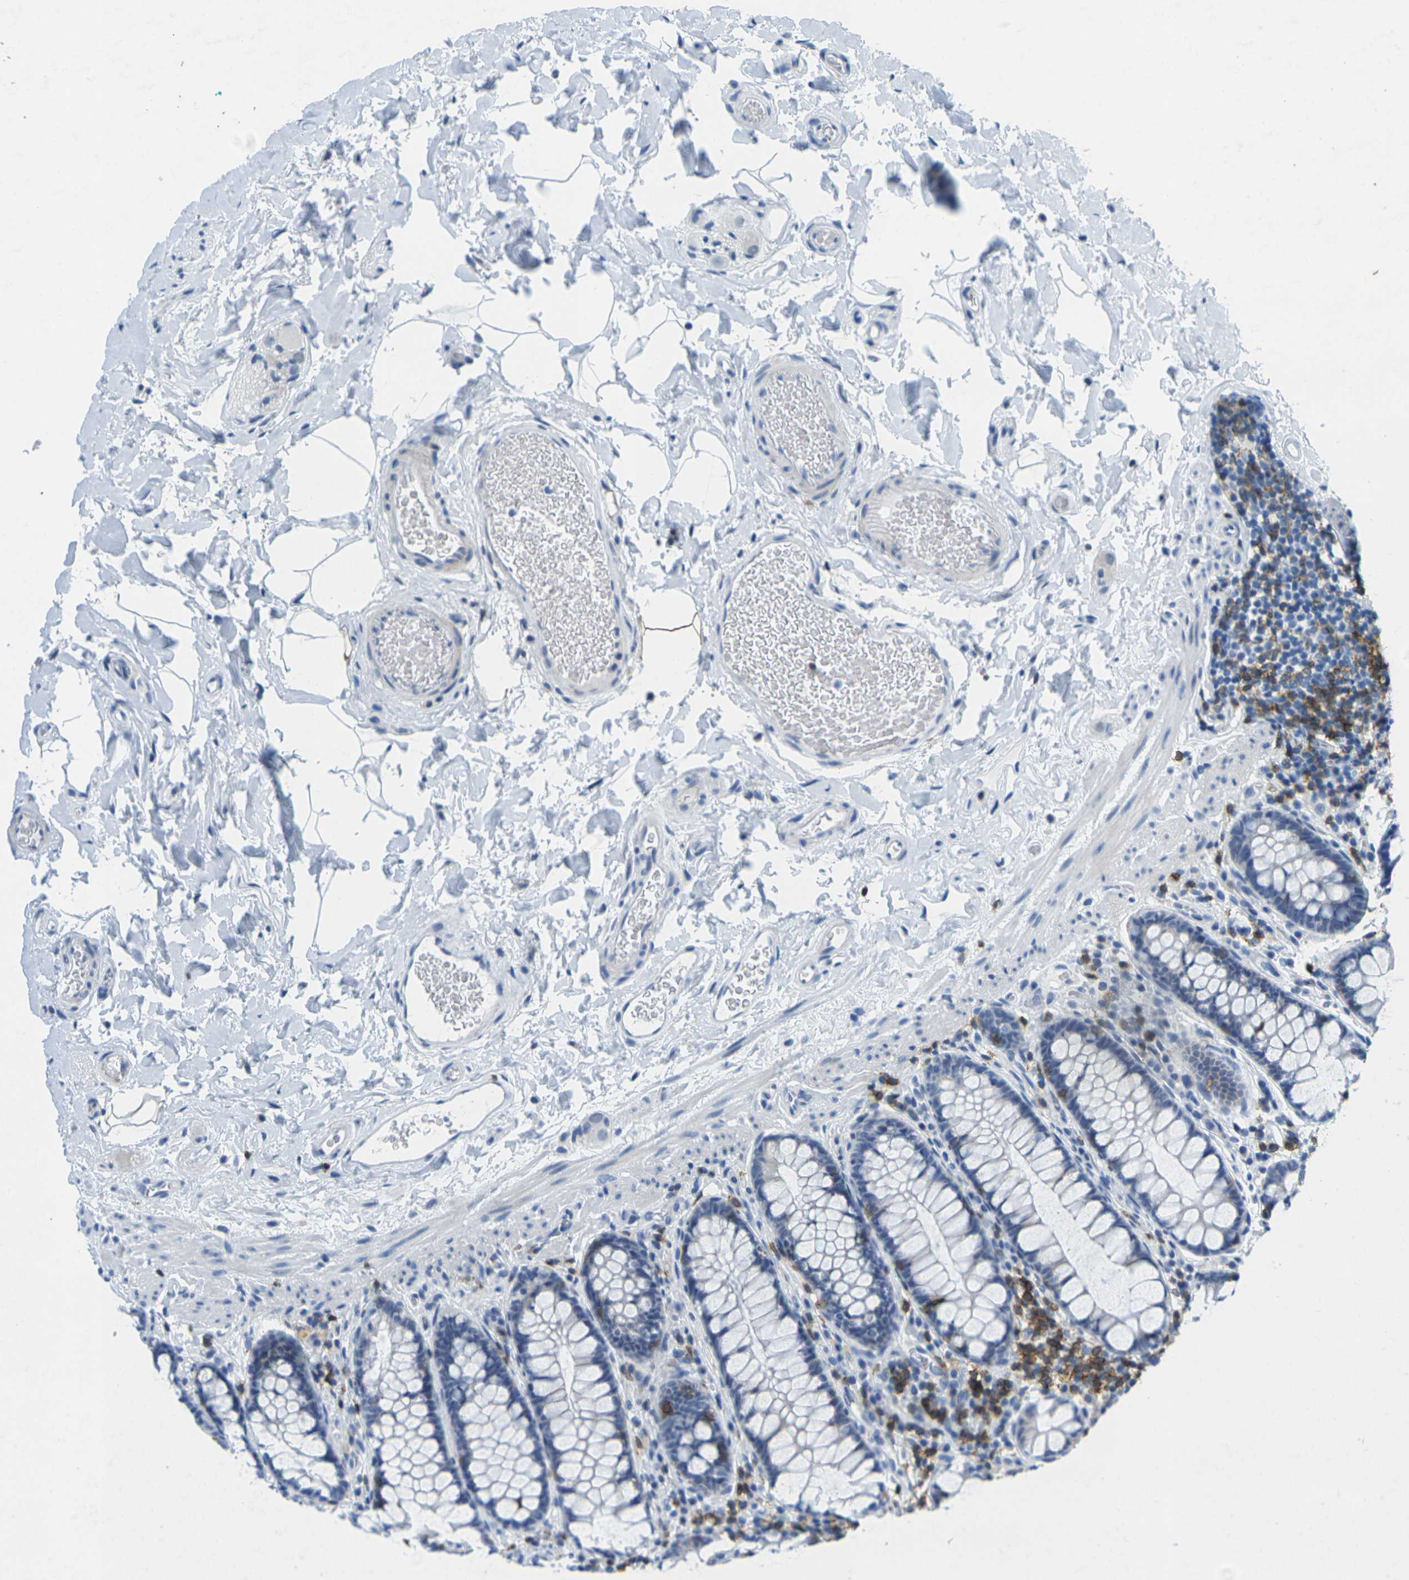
{"staining": {"intensity": "negative", "quantity": "none", "location": "none"}, "tissue": "colon", "cell_type": "Endothelial cells", "image_type": "normal", "snomed": [{"axis": "morphology", "description": "Normal tissue, NOS"}, {"axis": "topography", "description": "Colon"}], "caption": "Protein analysis of unremarkable colon exhibits no significant positivity in endothelial cells. The staining was performed using DAB to visualize the protein expression in brown, while the nuclei were stained in blue with hematoxylin (Magnification: 20x).", "gene": "CD3D", "patient": {"sex": "female", "age": 80}}